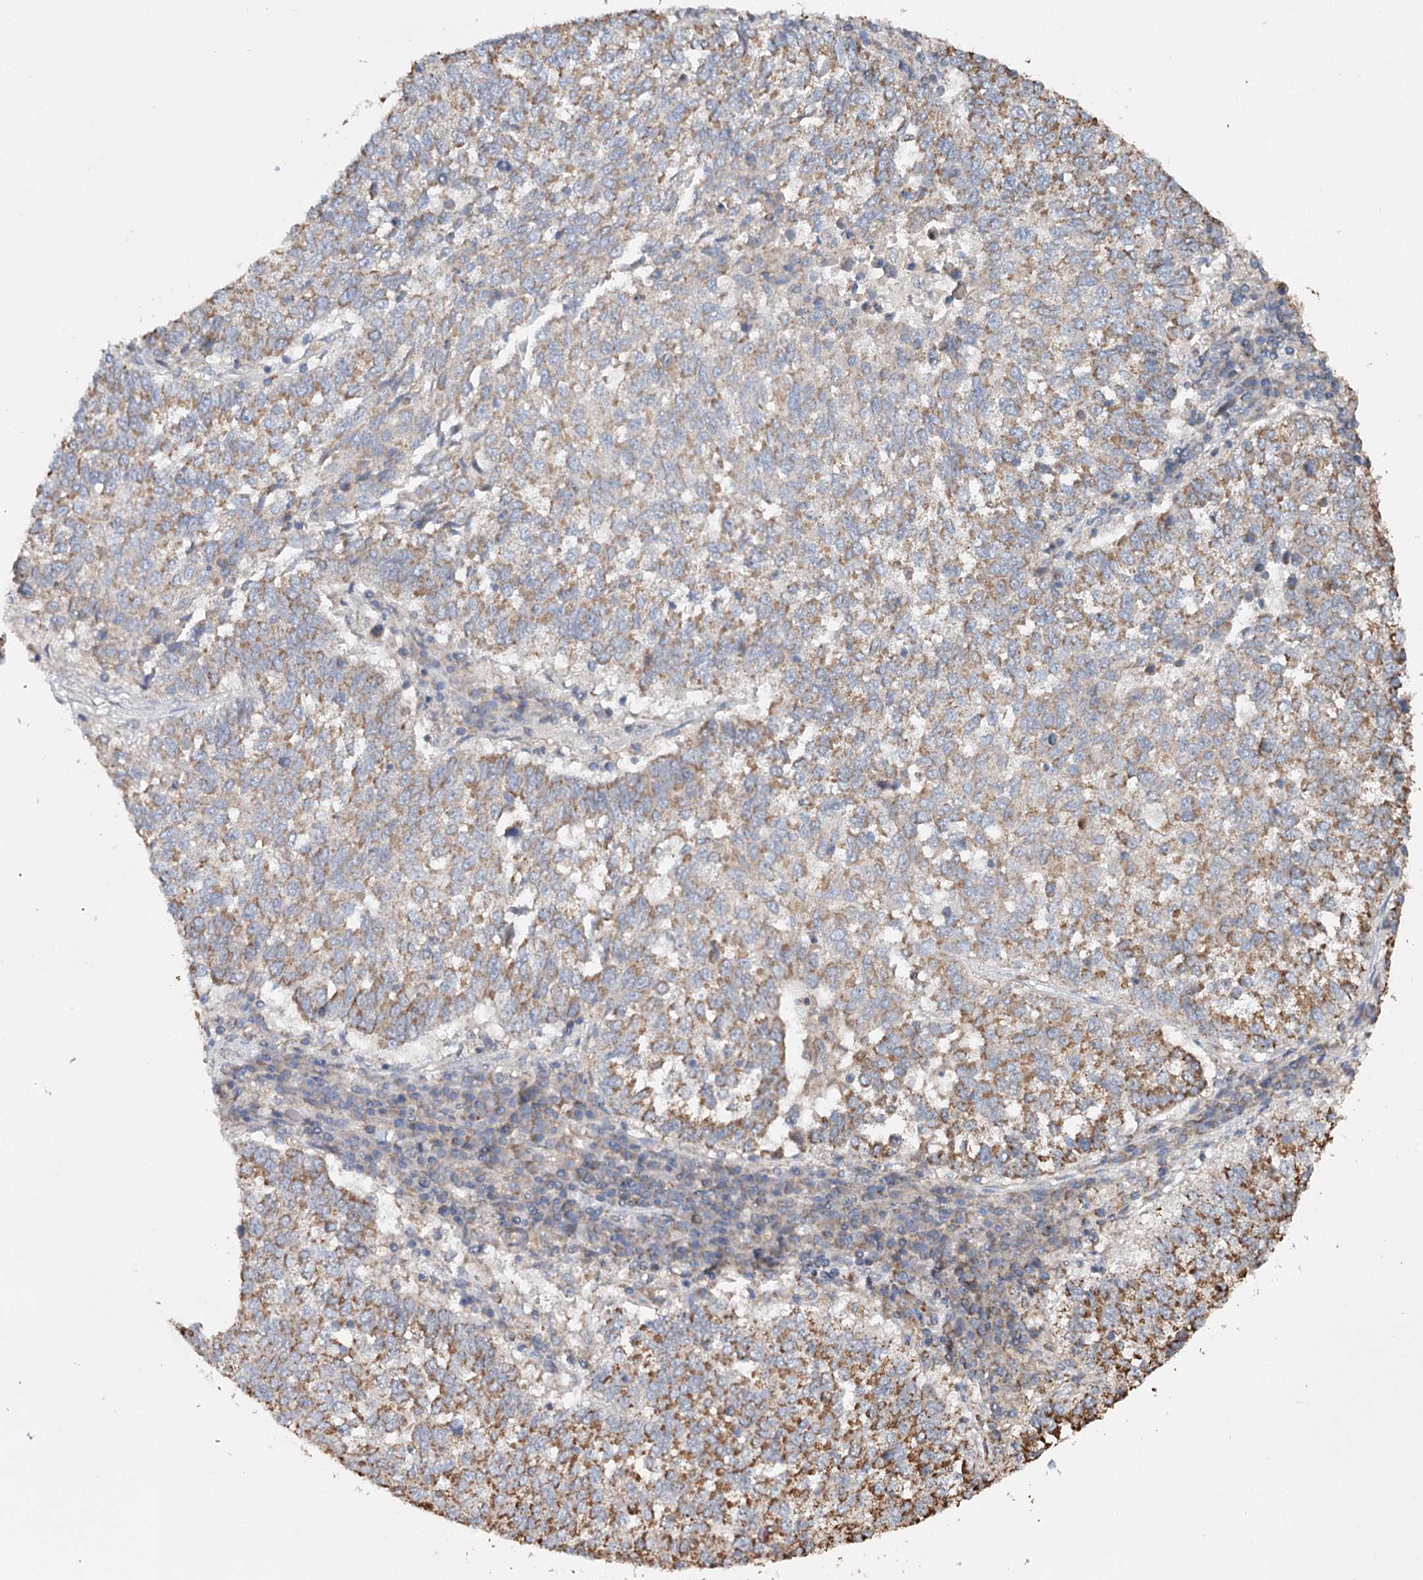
{"staining": {"intensity": "moderate", "quantity": ">75%", "location": "cytoplasmic/membranous"}, "tissue": "lung cancer", "cell_type": "Tumor cells", "image_type": "cancer", "snomed": [{"axis": "morphology", "description": "Squamous cell carcinoma, NOS"}, {"axis": "topography", "description": "Lung"}], "caption": "Immunohistochemical staining of human lung cancer (squamous cell carcinoma) reveals medium levels of moderate cytoplasmic/membranous protein expression in about >75% of tumor cells. (Stains: DAB (3,3'-diaminobenzidine) in brown, nuclei in blue, Microscopy: brightfield microscopy at high magnification).", "gene": "PIK3CB", "patient": {"sex": "male", "age": 73}}